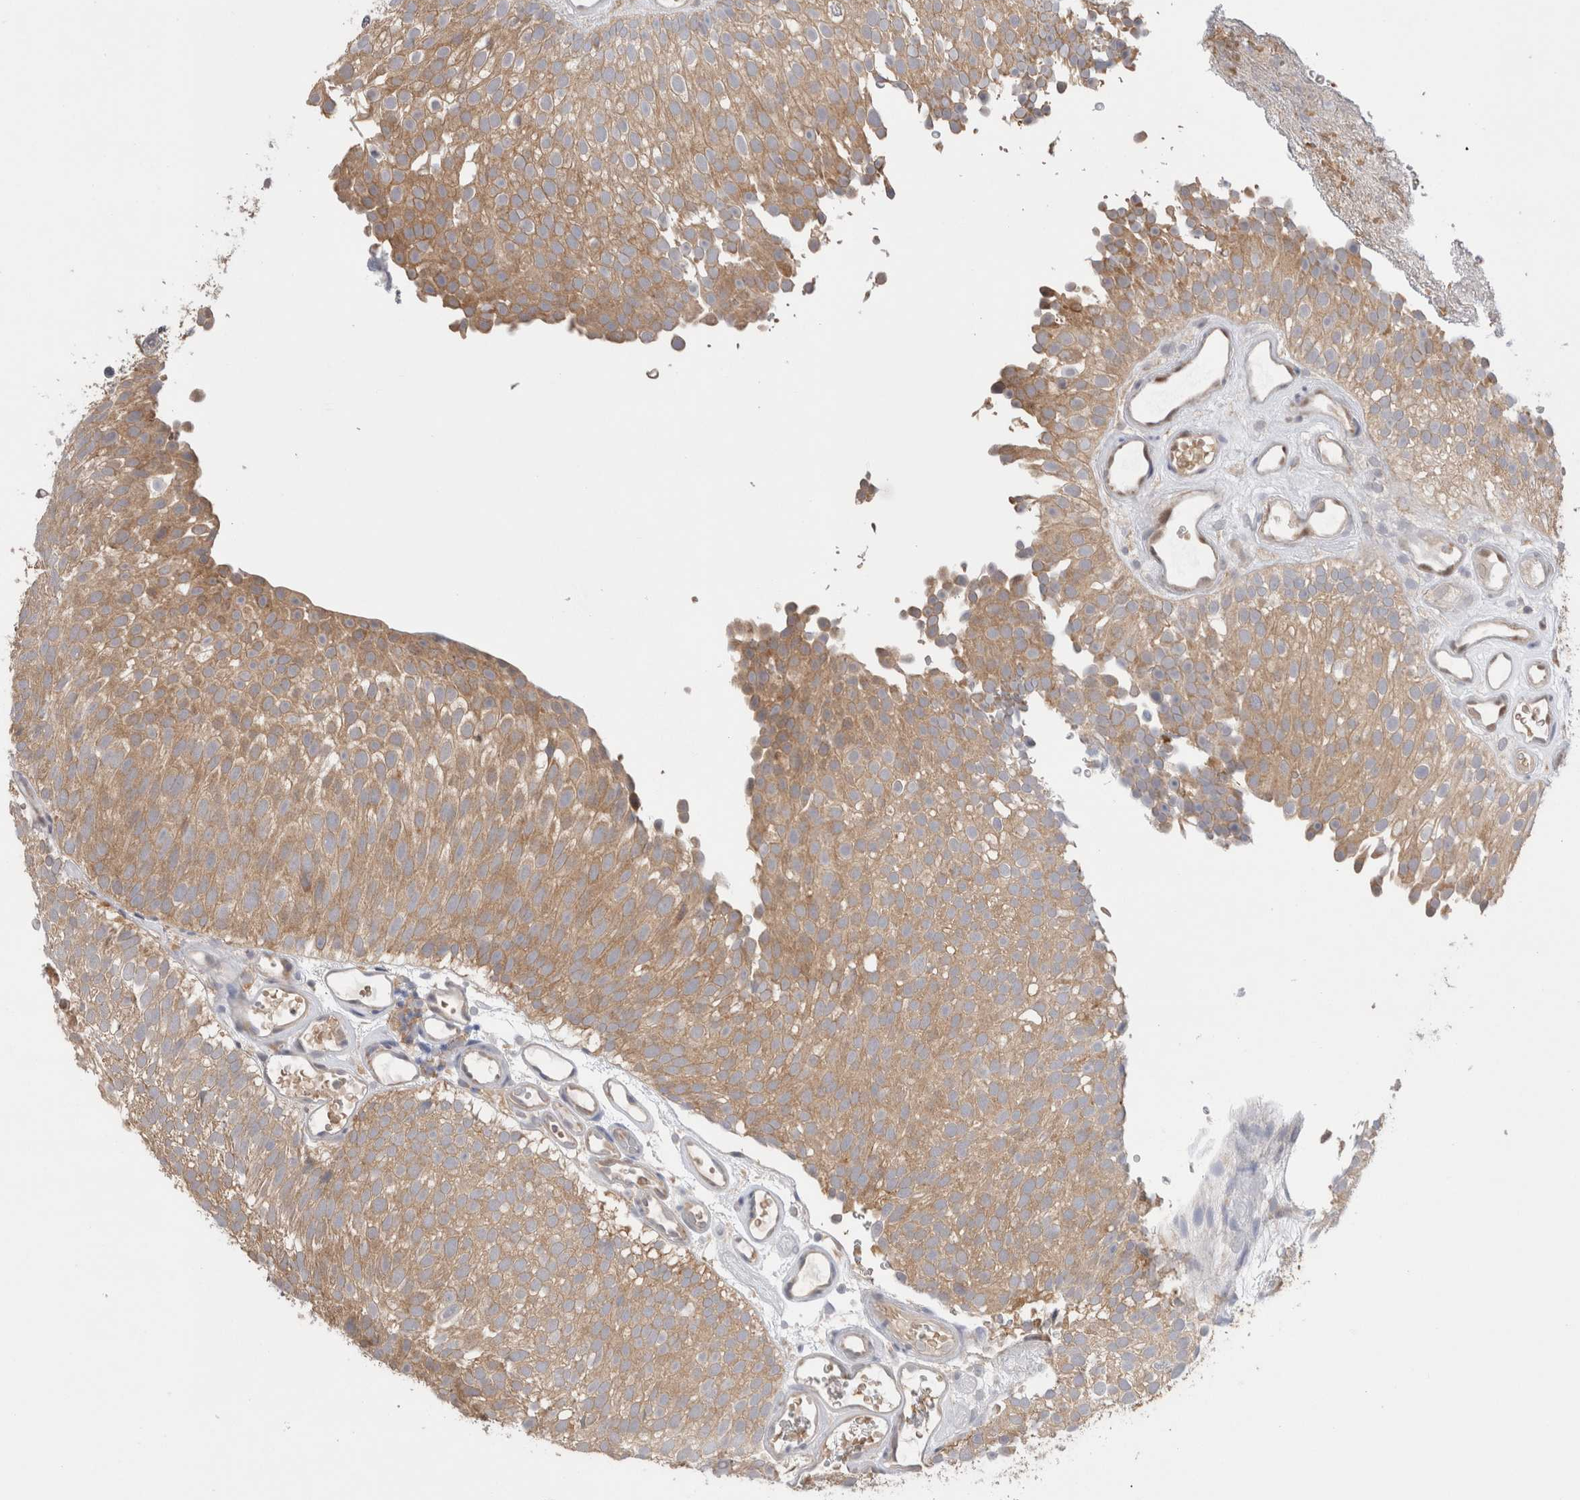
{"staining": {"intensity": "moderate", "quantity": ">75%", "location": "cytoplasmic/membranous"}, "tissue": "urothelial cancer", "cell_type": "Tumor cells", "image_type": "cancer", "snomed": [{"axis": "morphology", "description": "Urothelial carcinoma, Low grade"}, {"axis": "topography", "description": "Urinary bladder"}], "caption": "A histopathology image of urothelial carcinoma (low-grade) stained for a protein reveals moderate cytoplasmic/membranous brown staining in tumor cells. The protein is shown in brown color, while the nuclei are stained blue.", "gene": "NDOR1", "patient": {"sex": "male", "age": 78}}